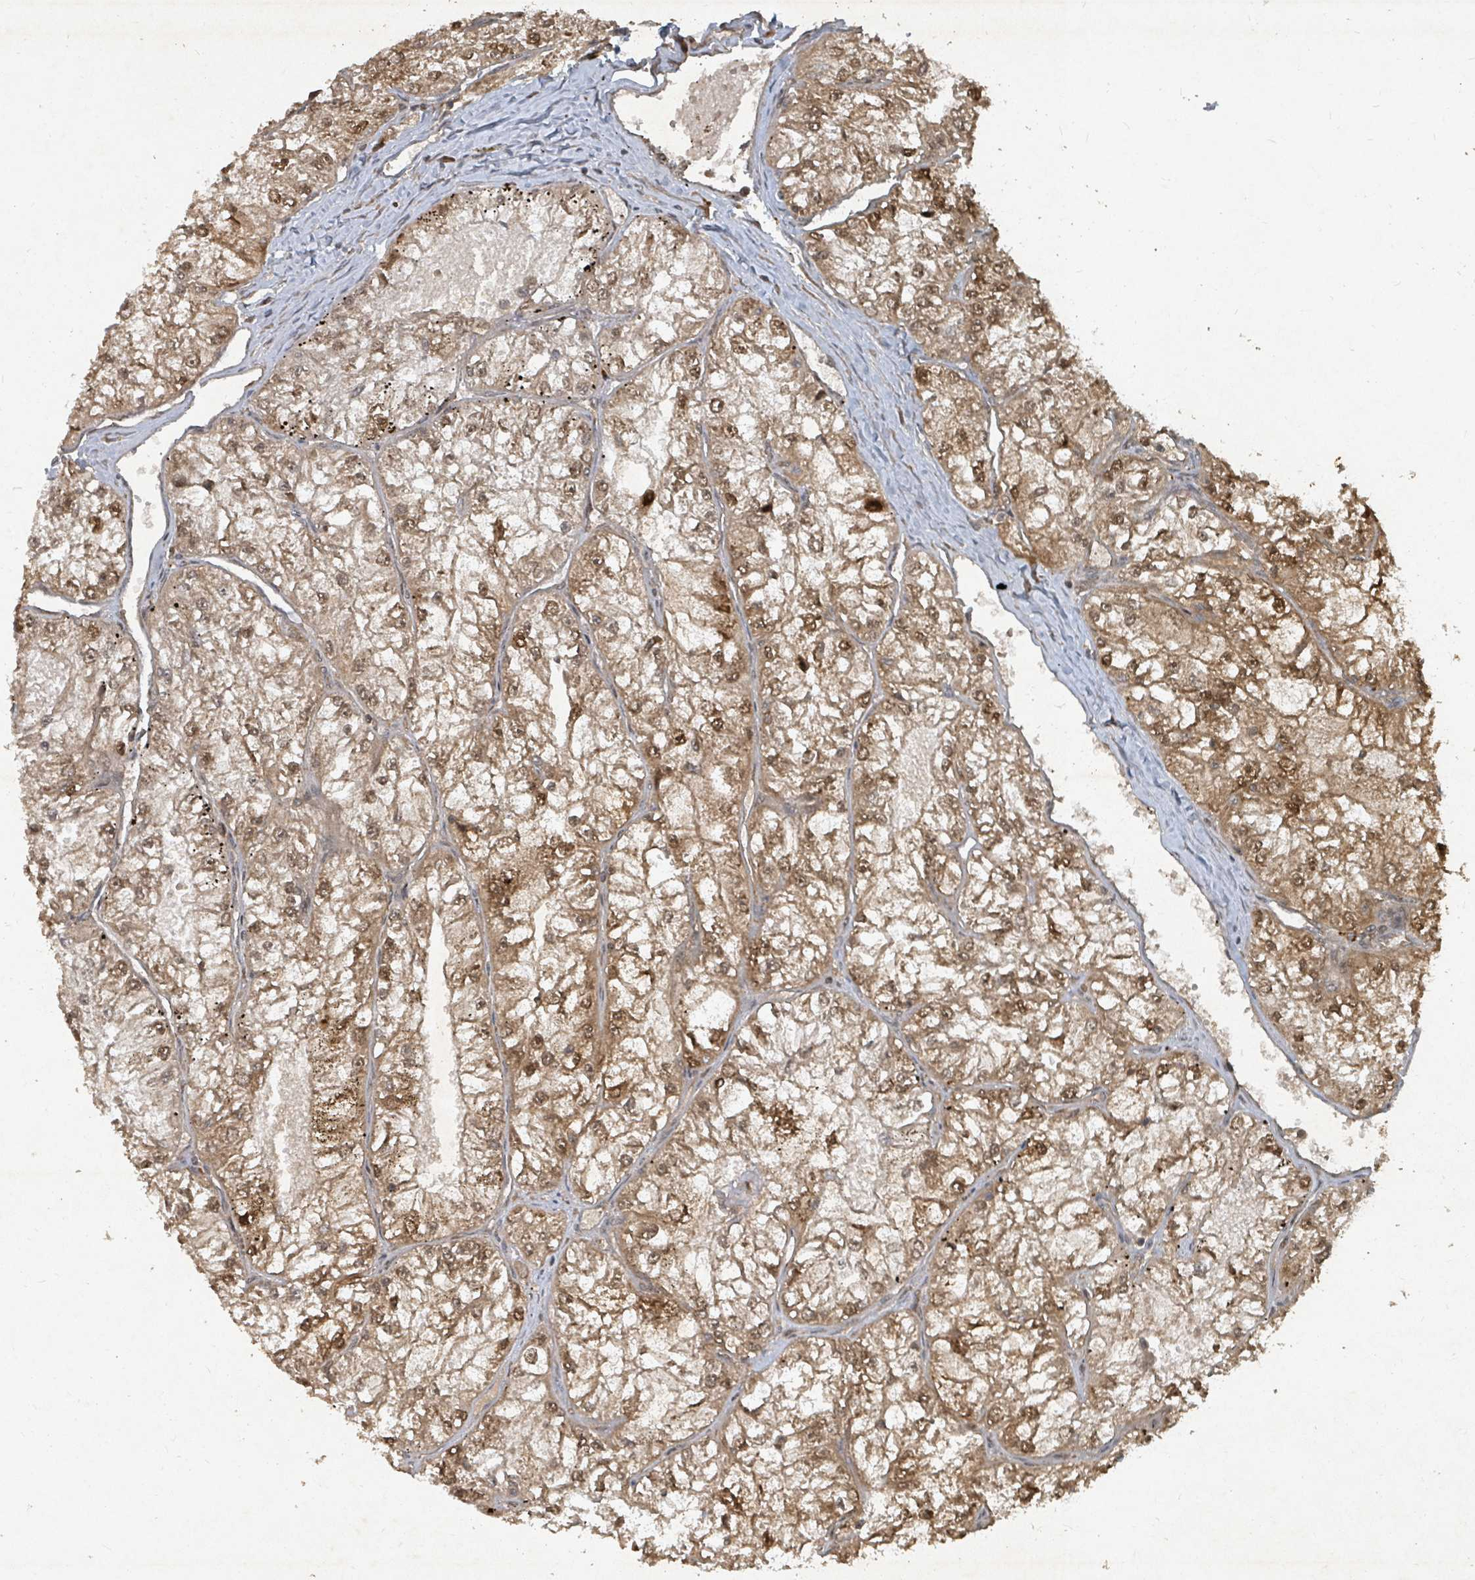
{"staining": {"intensity": "moderate", "quantity": ">75%", "location": "cytoplasmic/membranous,nuclear"}, "tissue": "renal cancer", "cell_type": "Tumor cells", "image_type": "cancer", "snomed": [{"axis": "morphology", "description": "Adenocarcinoma, NOS"}, {"axis": "topography", "description": "Kidney"}], "caption": "Immunohistochemistry micrograph of neoplastic tissue: human renal cancer stained using immunohistochemistry (IHC) exhibits medium levels of moderate protein expression localized specifically in the cytoplasmic/membranous and nuclear of tumor cells, appearing as a cytoplasmic/membranous and nuclear brown color.", "gene": "KDM4E", "patient": {"sex": "female", "age": 72}}